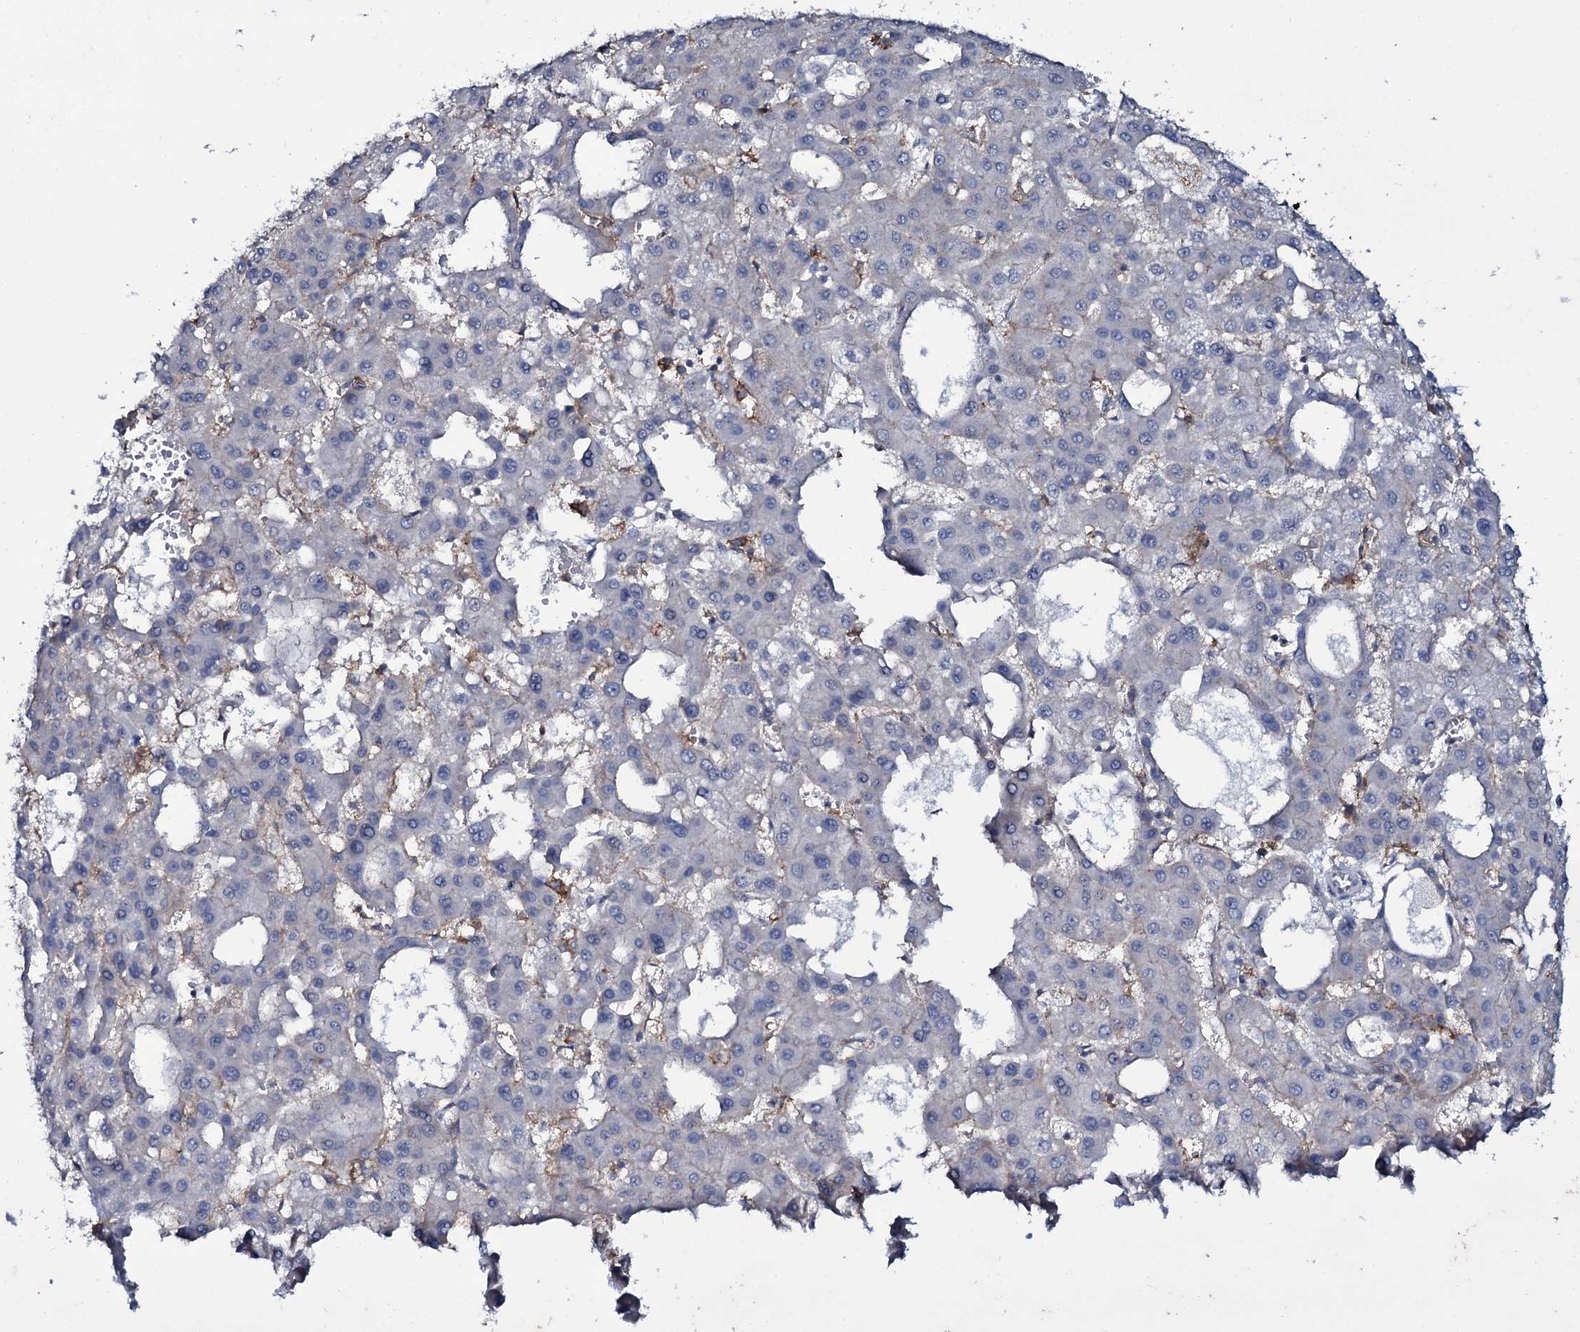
{"staining": {"intensity": "negative", "quantity": "none", "location": "none"}, "tissue": "liver cancer", "cell_type": "Tumor cells", "image_type": "cancer", "snomed": [{"axis": "morphology", "description": "Carcinoma, Hepatocellular, NOS"}, {"axis": "topography", "description": "Liver"}], "caption": "Immunohistochemistry image of human liver cancer (hepatocellular carcinoma) stained for a protein (brown), which shows no positivity in tumor cells.", "gene": "SNAP23", "patient": {"sex": "male", "age": 47}}